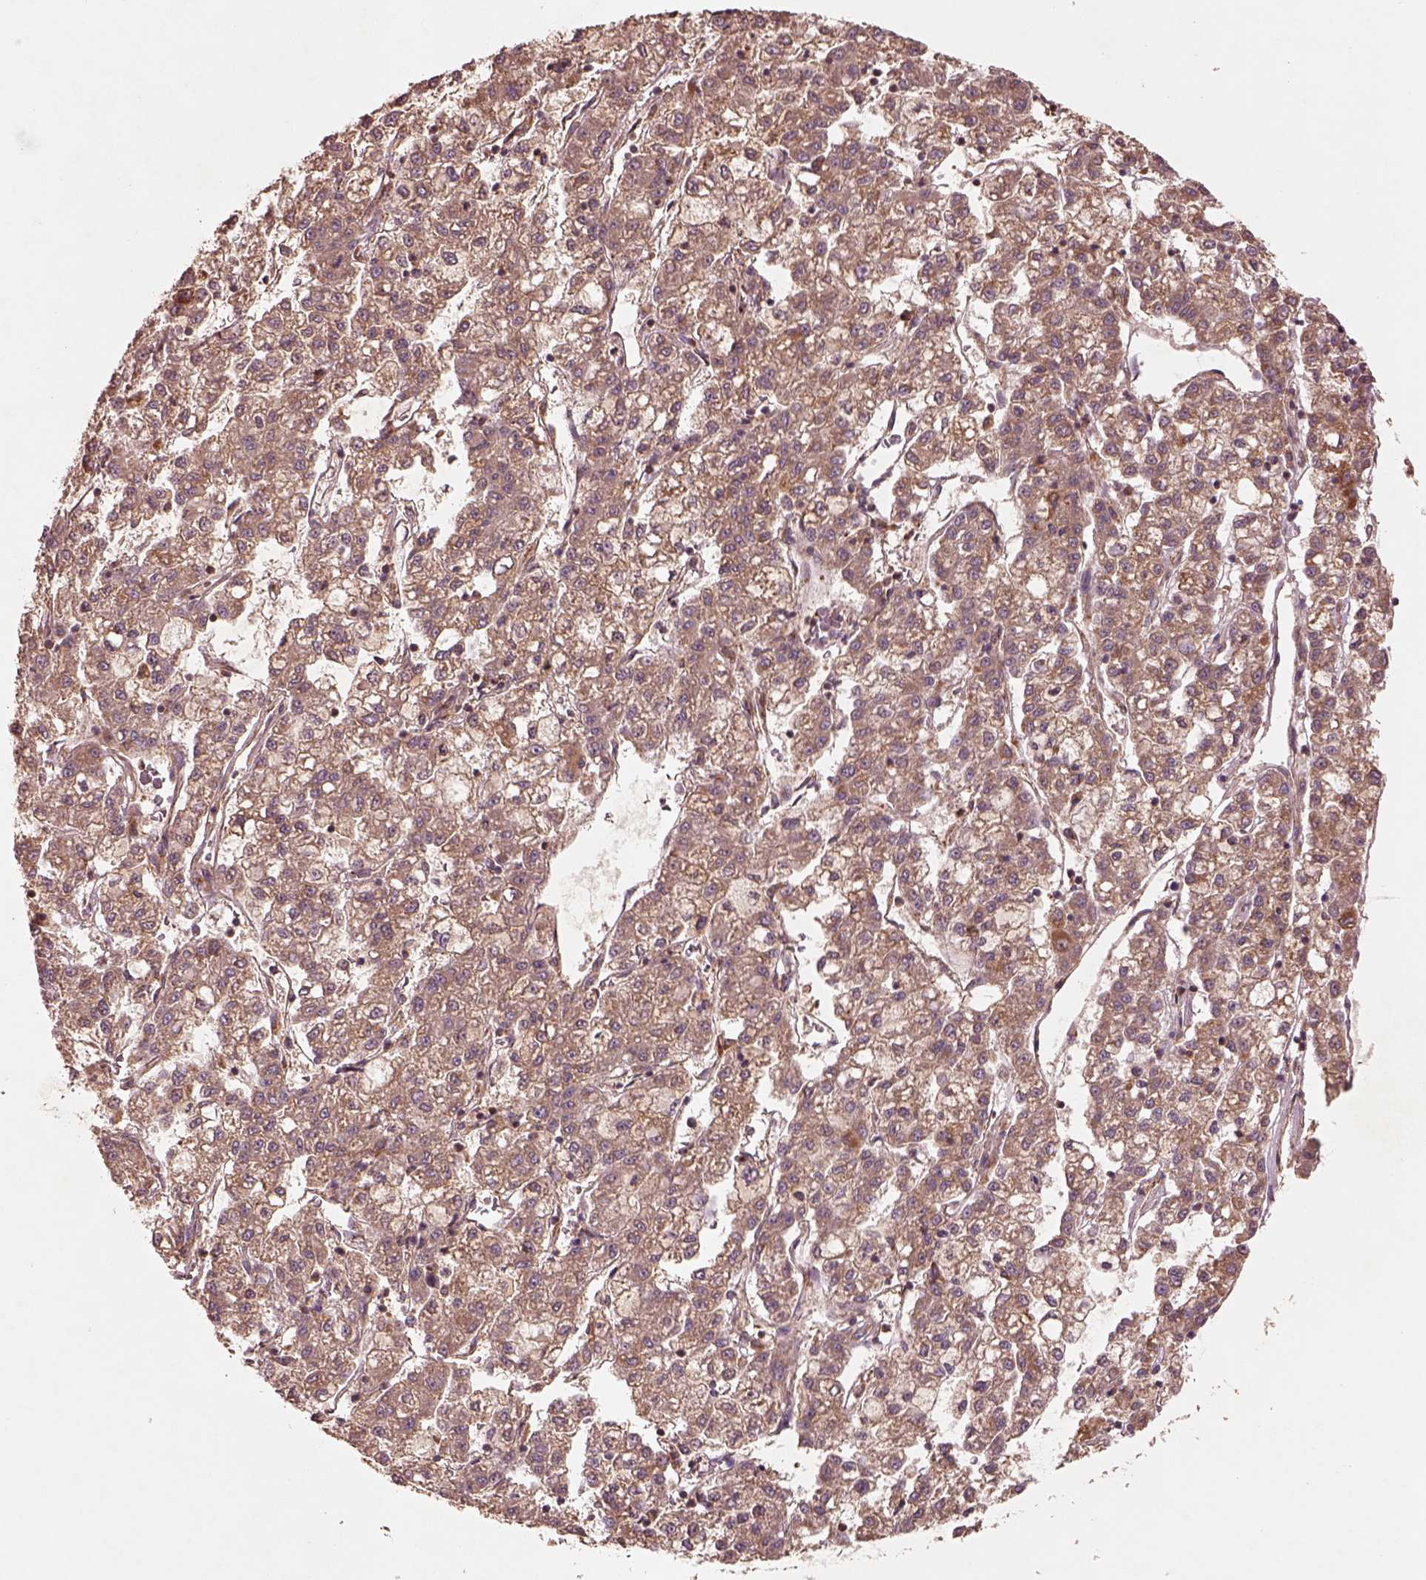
{"staining": {"intensity": "moderate", "quantity": "25%-75%", "location": "cytoplasmic/membranous"}, "tissue": "liver cancer", "cell_type": "Tumor cells", "image_type": "cancer", "snomed": [{"axis": "morphology", "description": "Carcinoma, Hepatocellular, NOS"}, {"axis": "topography", "description": "Liver"}], "caption": "Immunohistochemistry staining of liver cancer, which displays medium levels of moderate cytoplasmic/membranous positivity in about 25%-75% of tumor cells indicating moderate cytoplasmic/membranous protein positivity. The staining was performed using DAB (brown) for protein detection and nuclei were counterstained in hematoxylin (blue).", "gene": "TRADD", "patient": {"sex": "male", "age": 40}}